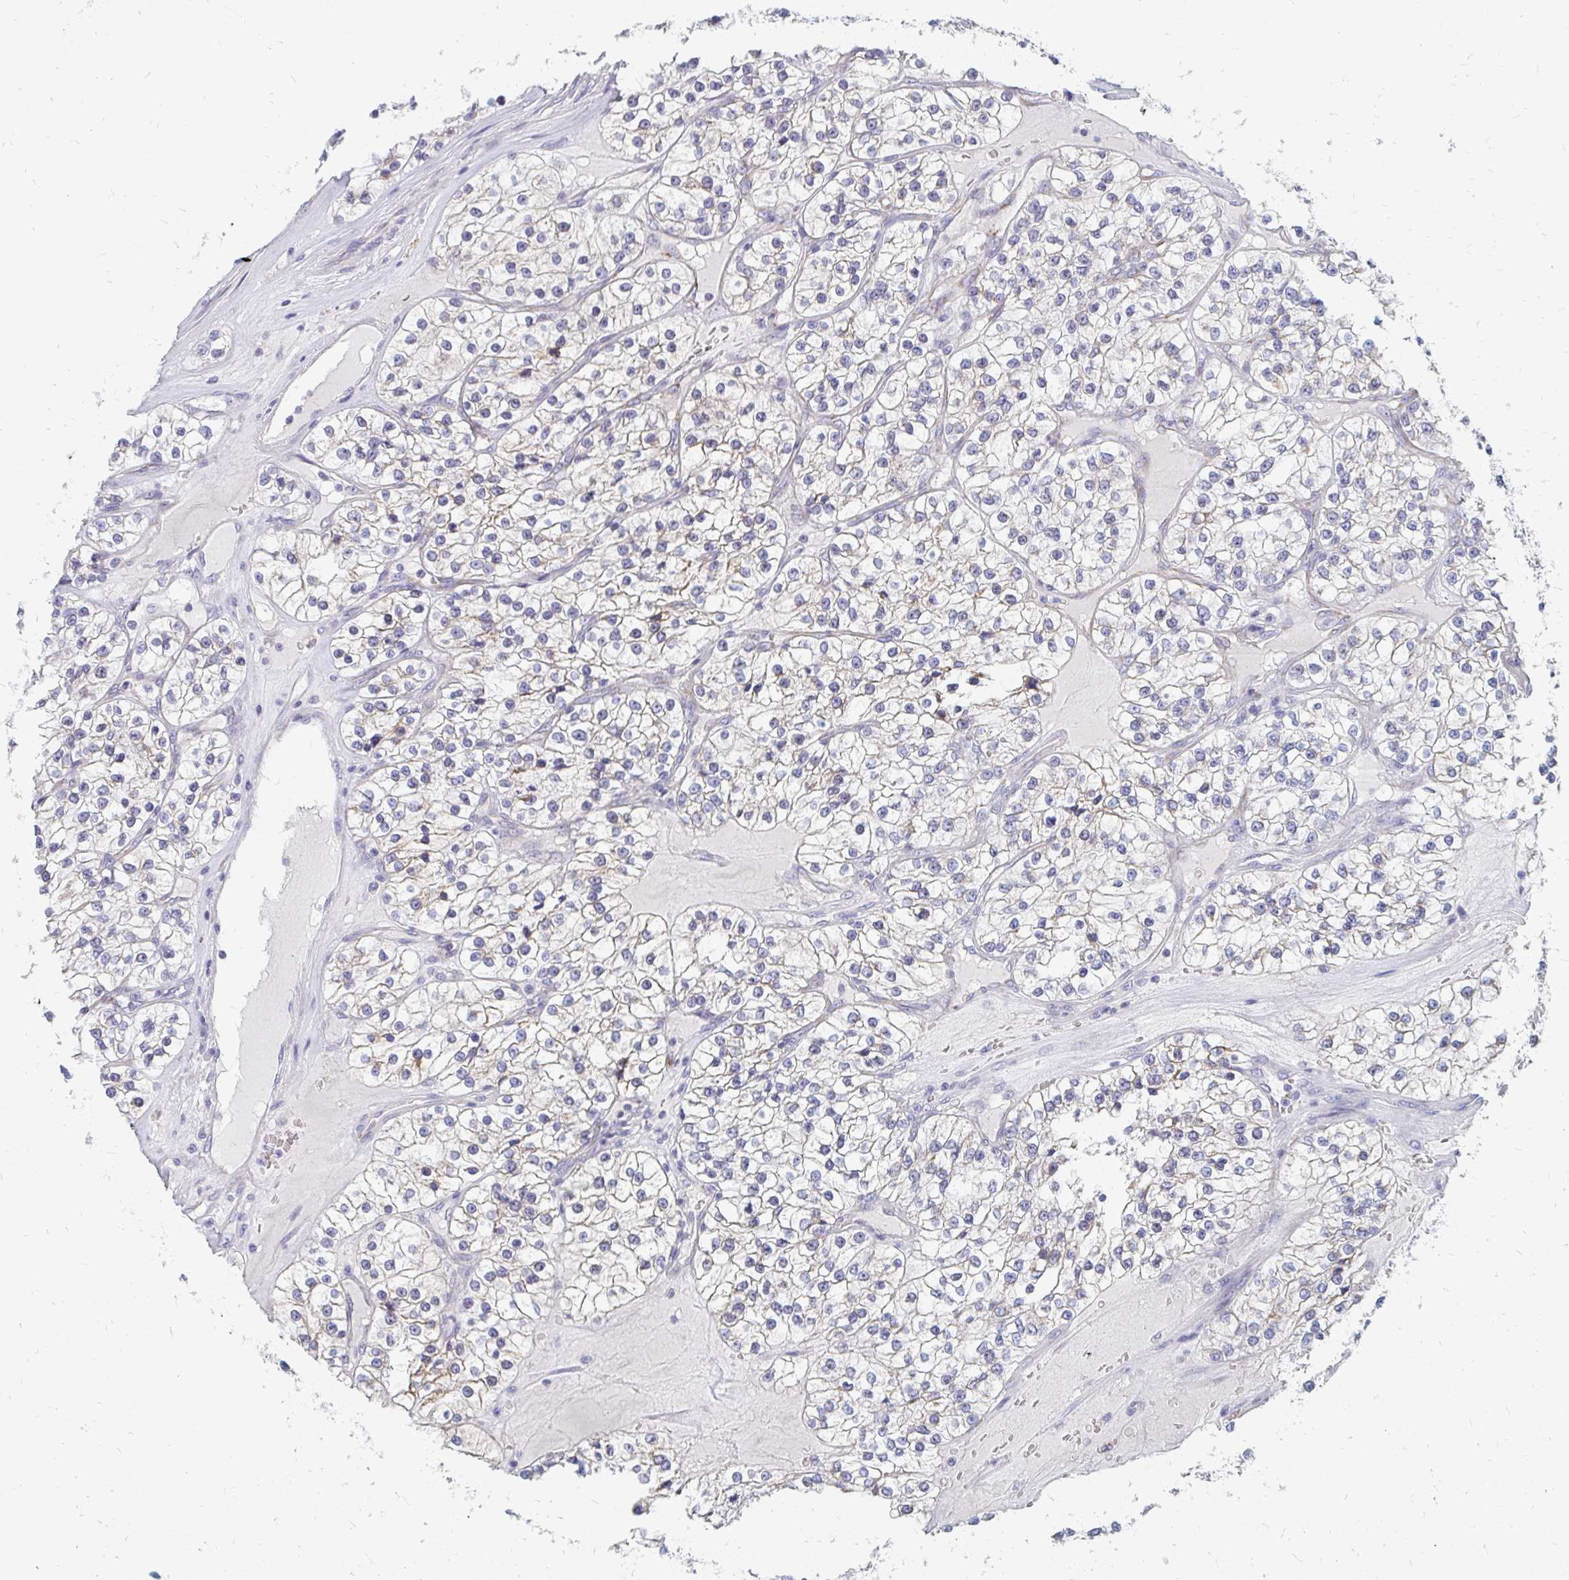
{"staining": {"intensity": "negative", "quantity": "none", "location": "none"}, "tissue": "renal cancer", "cell_type": "Tumor cells", "image_type": "cancer", "snomed": [{"axis": "morphology", "description": "Adenocarcinoma, NOS"}, {"axis": "topography", "description": "Kidney"}], "caption": "Immunohistochemistry (IHC) photomicrograph of renal cancer stained for a protein (brown), which shows no expression in tumor cells. Nuclei are stained in blue.", "gene": "OR10V1", "patient": {"sex": "female", "age": 57}}